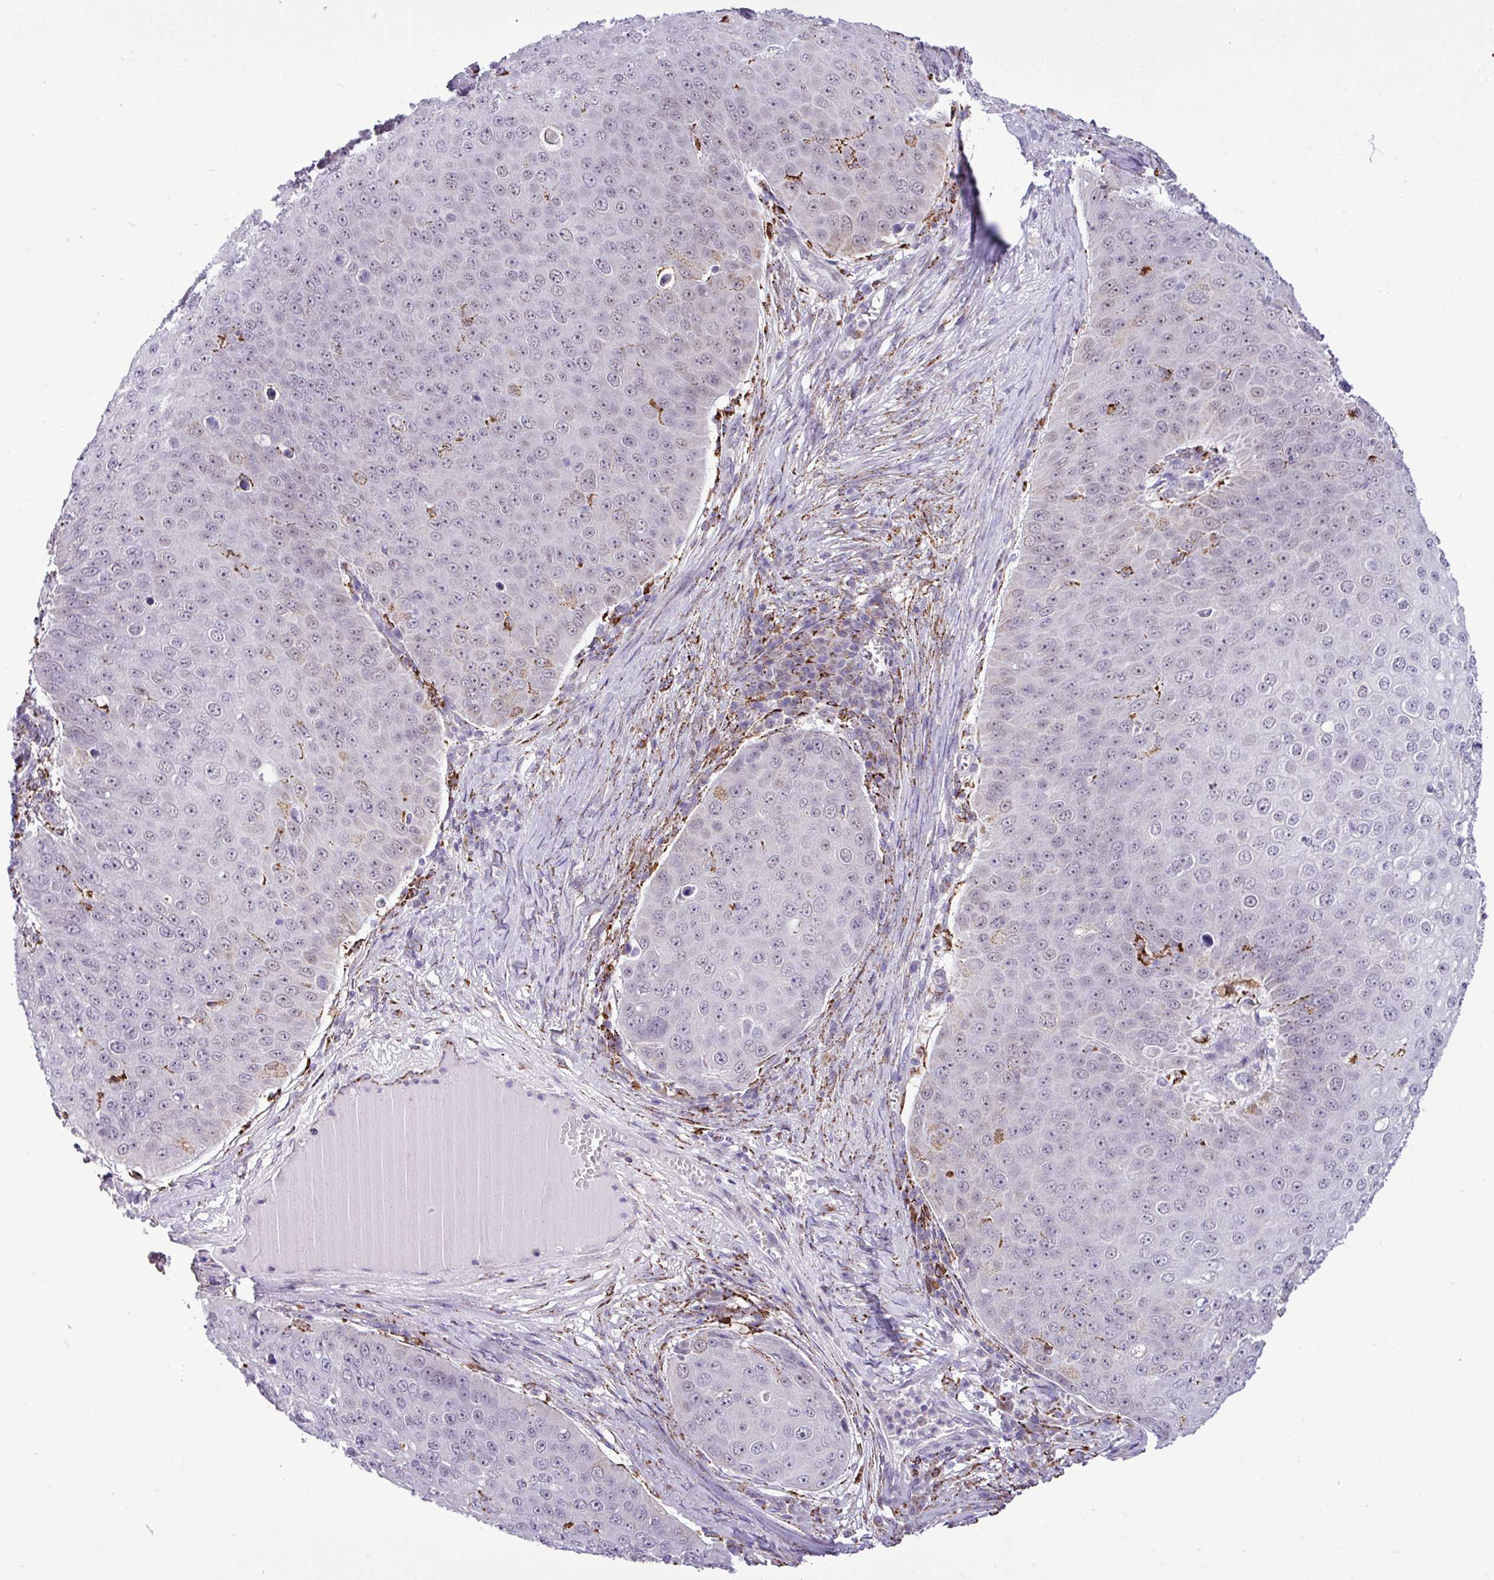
{"staining": {"intensity": "negative", "quantity": "none", "location": "none"}, "tissue": "skin cancer", "cell_type": "Tumor cells", "image_type": "cancer", "snomed": [{"axis": "morphology", "description": "Squamous cell carcinoma, NOS"}, {"axis": "topography", "description": "Skin"}], "caption": "Skin cancer (squamous cell carcinoma) was stained to show a protein in brown. There is no significant positivity in tumor cells.", "gene": "SGPP1", "patient": {"sex": "male", "age": 71}}